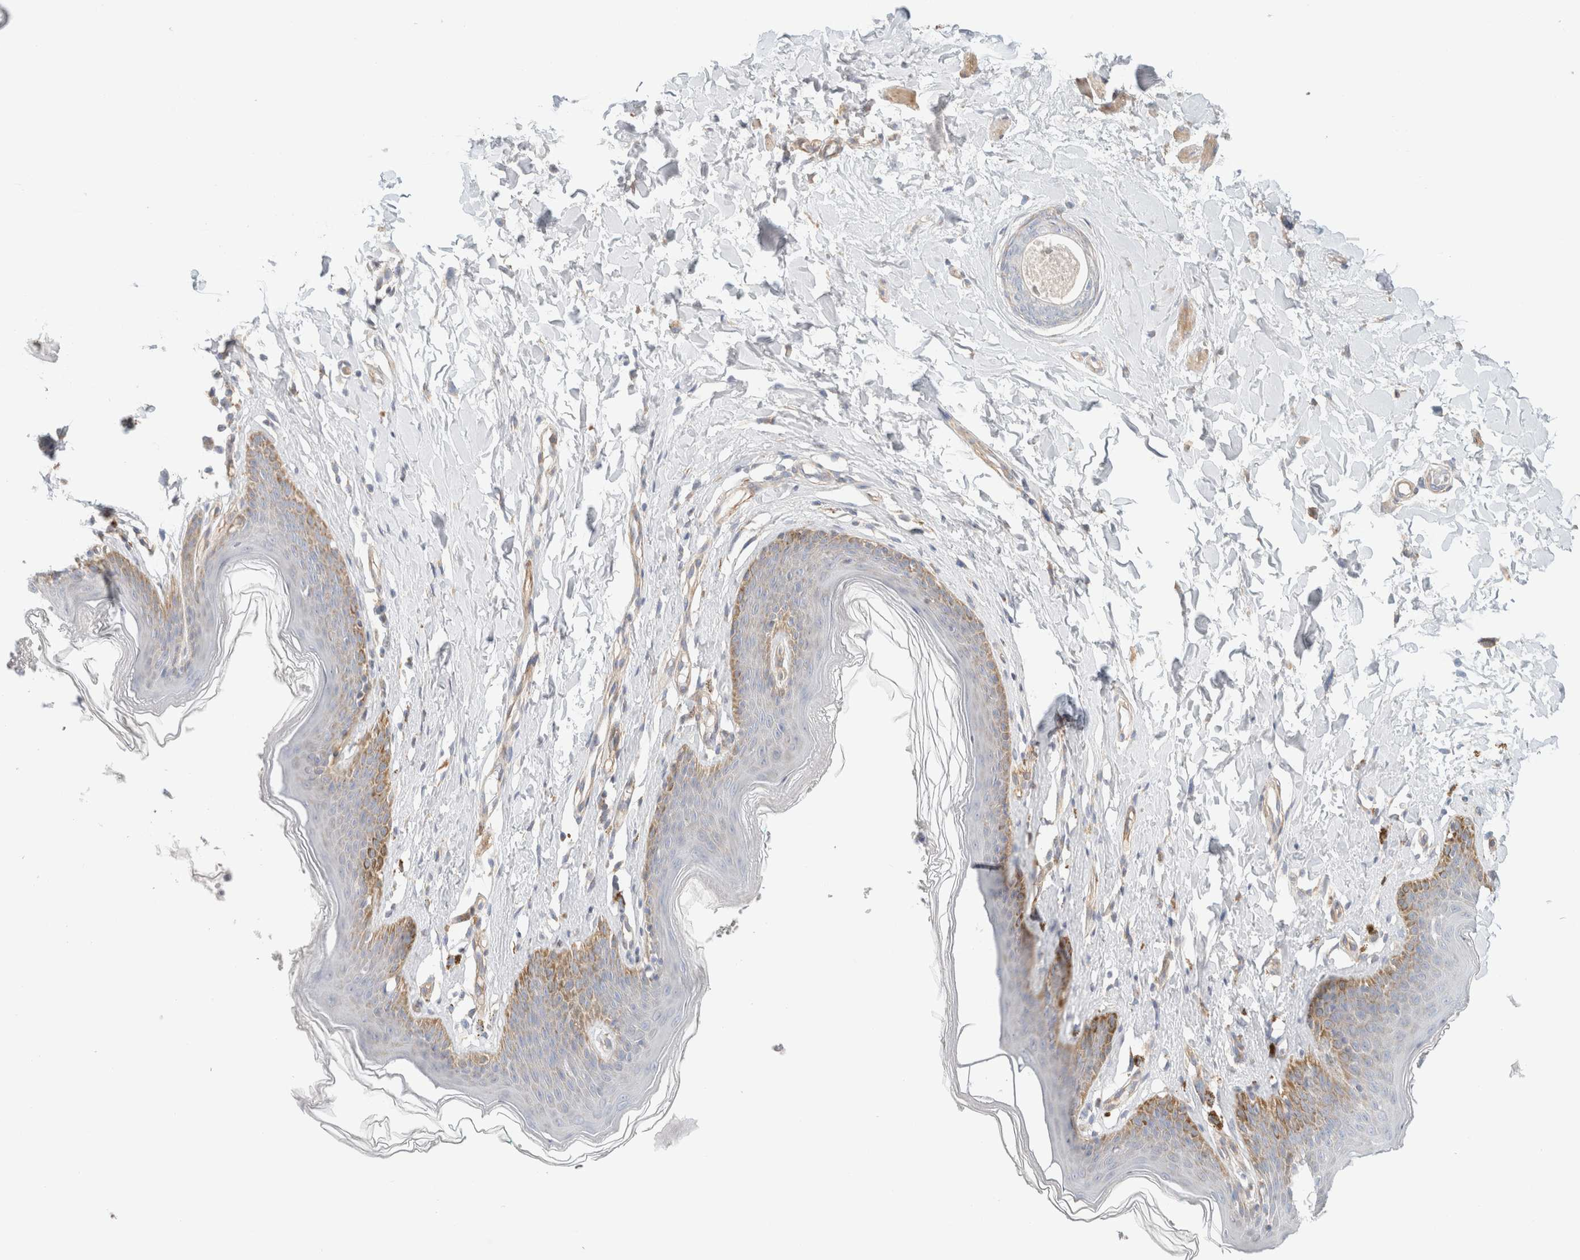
{"staining": {"intensity": "moderate", "quantity": "<25%", "location": "cytoplasmic/membranous"}, "tissue": "skin", "cell_type": "Epidermal cells", "image_type": "normal", "snomed": [{"axis": "morphology", "description": "Normal tissue, NOS"}, {"axis": "topography", "description": "Vulva"}], "caption": "There is low levels of moderate cytoplasmic/membranous expression in epidermal cells of unremarkable skin, as demonstrated by immunohistochemical staining (brown color).", "gene": "MRM3", "patient": {"sex": "female", "age": 66}}